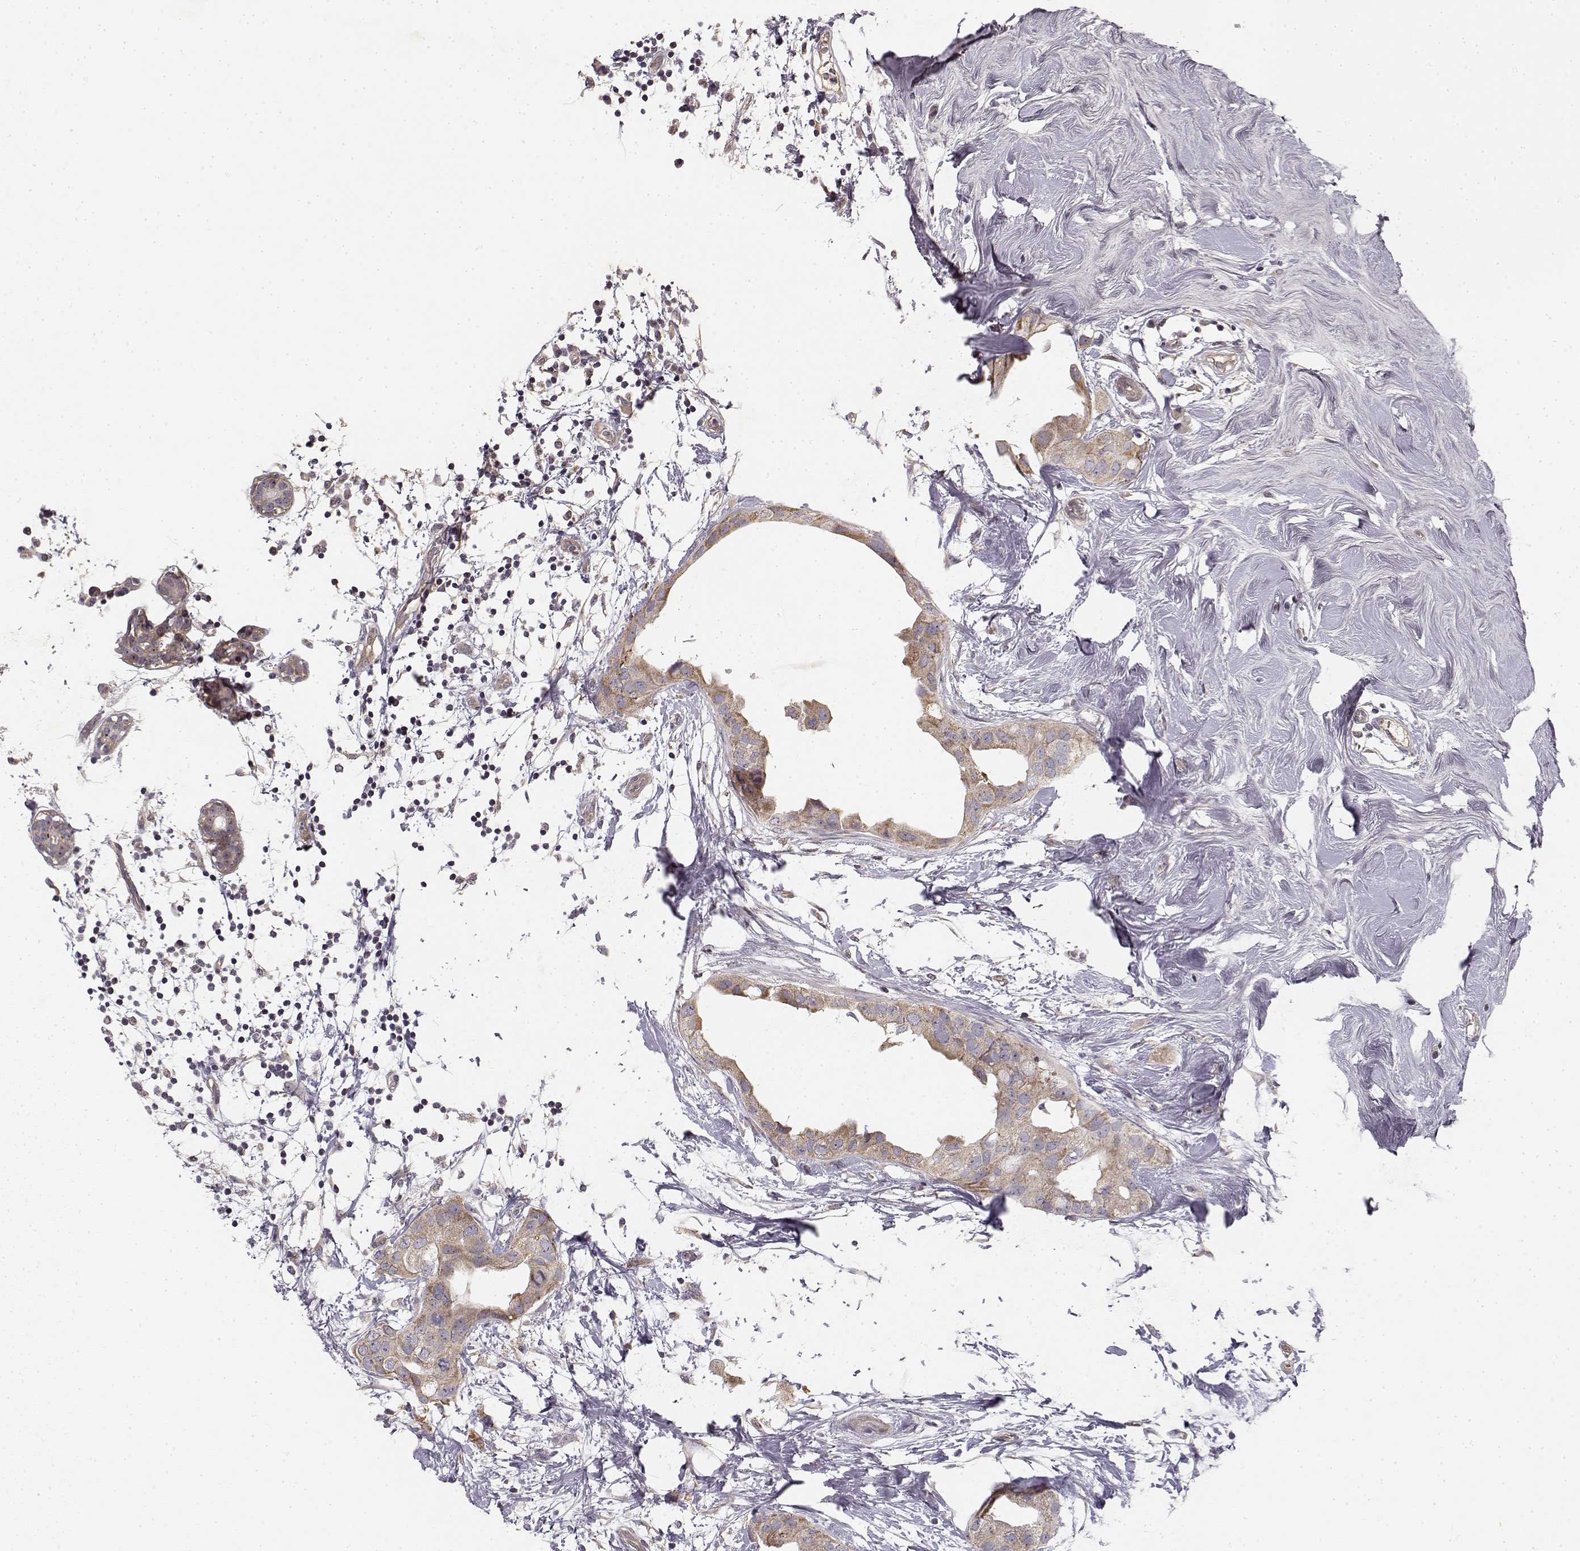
{"staining": {"intensity": "weak", "quantity": ">75%", "location": "cytoplasmic/membranous"}, "tissue": "breast cancer", "cell_type": "Tumor cells", "image_type": "cancer", "snomed": [{"axis": "morphology", "description": "Normal tissue, NOS"}, {"axis": "morphology", "description": "Duct carcinoma"}, {"axis": "topography", "description": "Breast"}], "caption": "Protein staining shows weak cytoplasmic/membranous positivity in approximately >75% of tumor cells in breast cancer. (Brightfield microscopy of DAB IHC at high magnification).", "gene": "MED12L", "patient": {"sex": "female", "age": 40}}